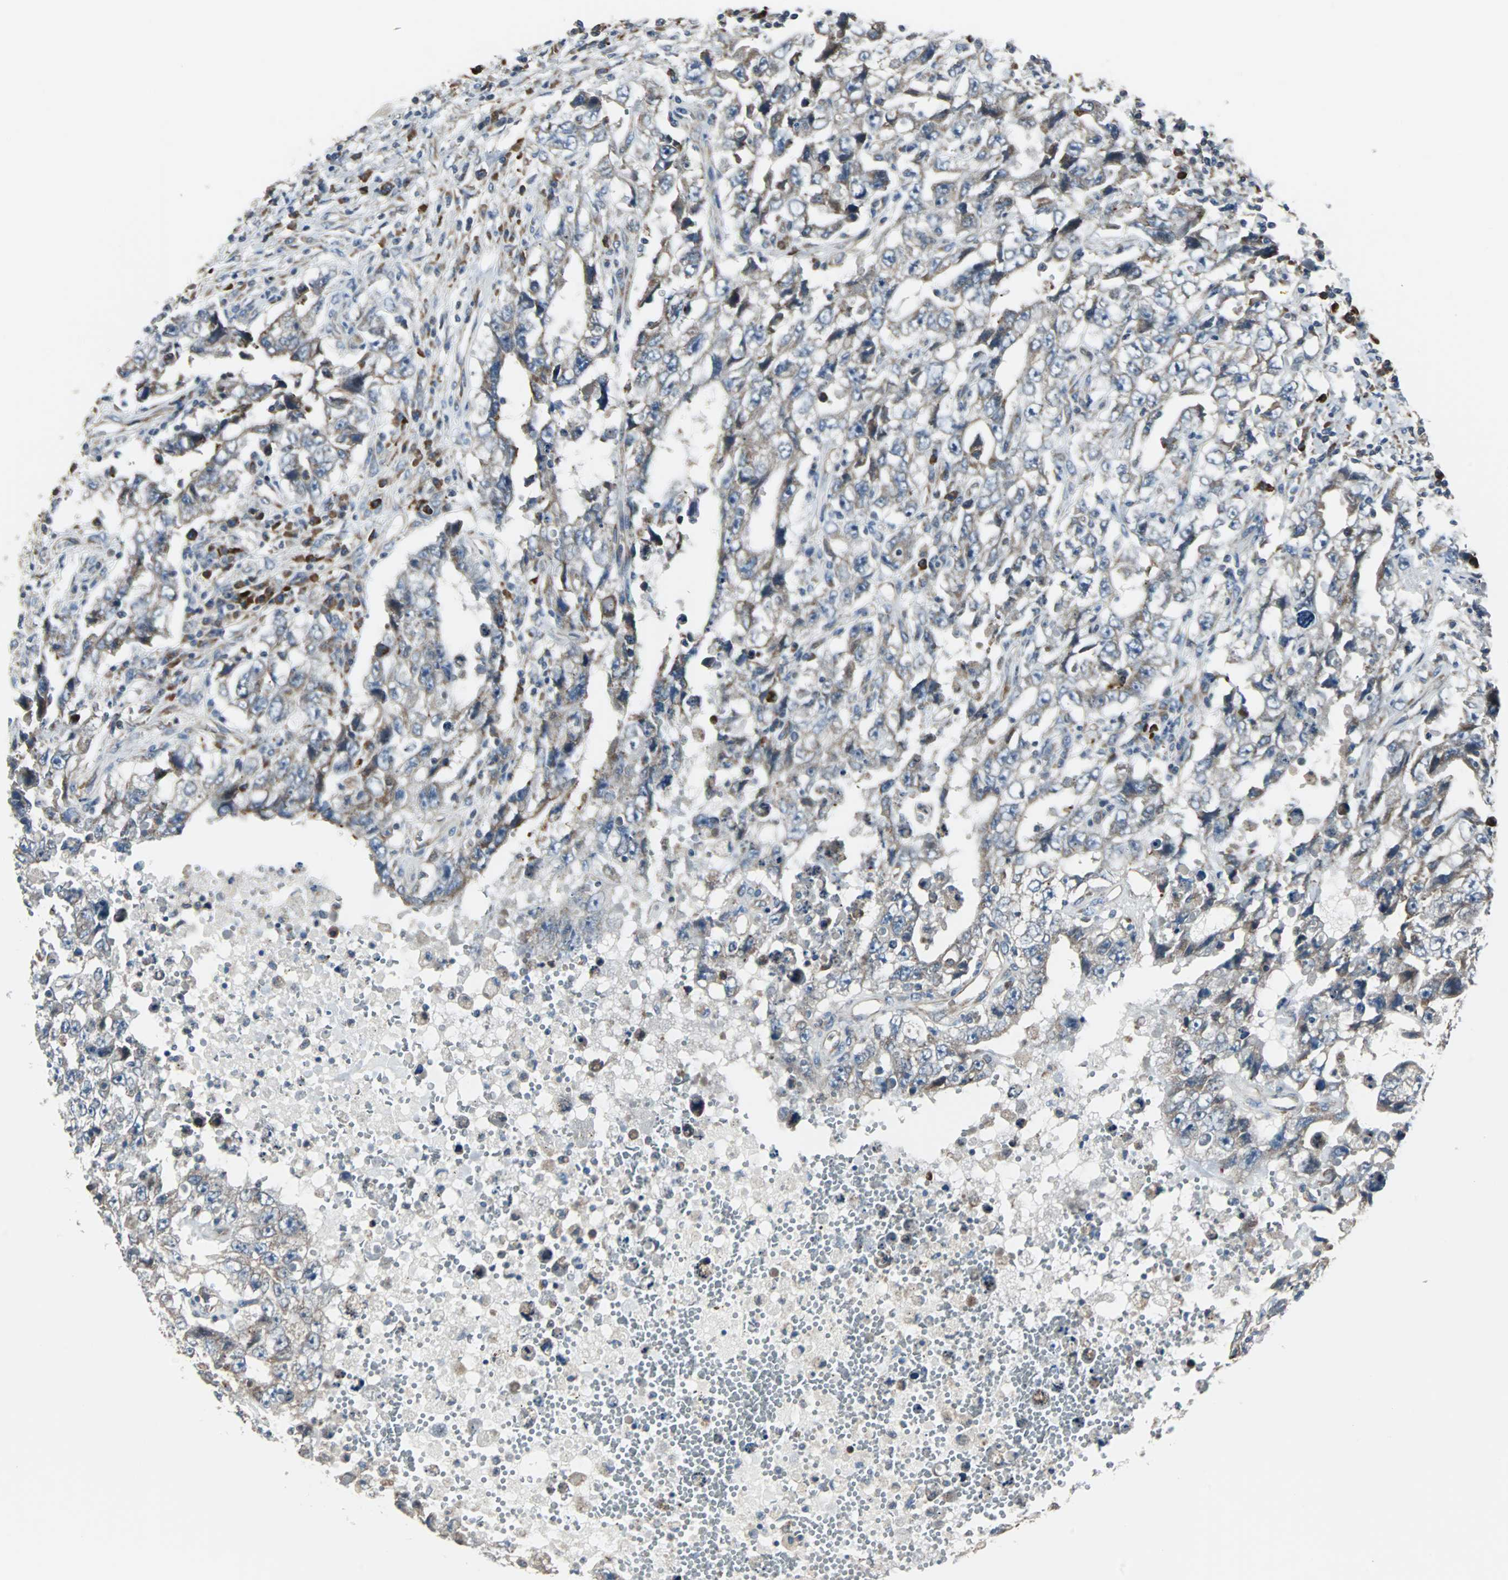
{"staining": {"intensity": "weak", "quantity": "25%-75%", "location": "cytoplasmic/membranous"}, "tissue": "testis cancer", "cell_type": "Tumor cells", "image_type": "cancer", "snomed": [{"axis": "morphology", "description": "Carcinoma, Embryonal, NOS"}, {"axis": "topography", "description": "Testis"}], "caption": "Protein staining of testis embryonal carcinoma tissue demonstrates weak cytoplasmic/membranous staining in about 25%-75% of tumor cells.", "gene": "CHP1", "patient": {"sex": "male", "age": 26}}